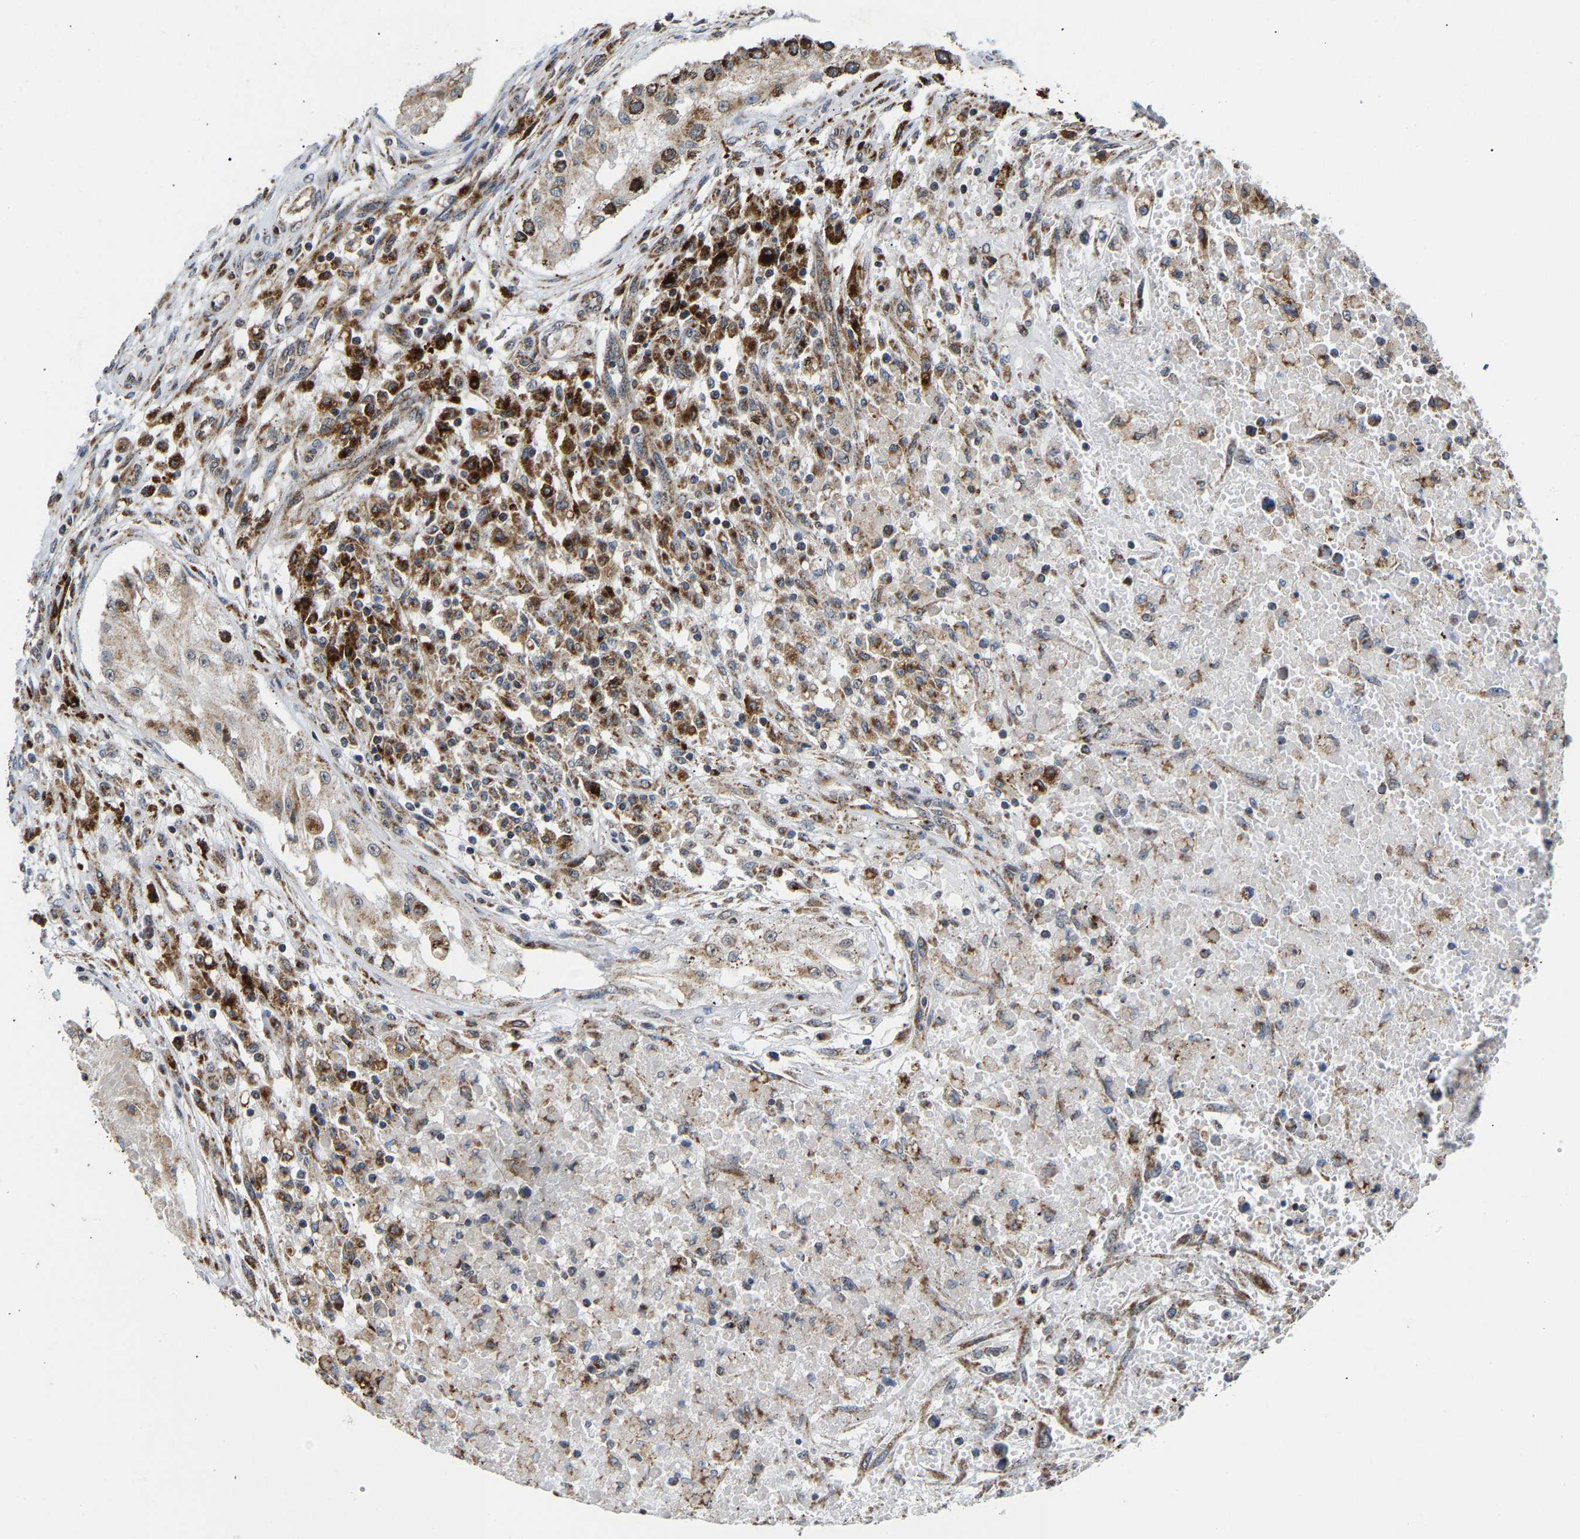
{"staining": {"intensity": "strong", "quantity": "25%-75%", "location": "cytoplasmic/membranous"}, "tissue": "testis cancer", "cell_type": "Tumor cells", "image_type": "cancer", "snomed": [{"axis": "morphology", "description": "Carcinoma, Embryonal, NOS"}, {"axis": "topography", "description": "Testis"}], "caption": "Protein staining of embryonal carcinoma (testis) tissue shows strong cytoplasmic/membranous positivity in about 25%-75% of tumor cells. (Stains: DAB in brown, nuclei in blue, Microscopy: brightfield microscopy at high magnification).", "gene": "GIMAP7", "patient": {"sex": "male", "age": 25}}